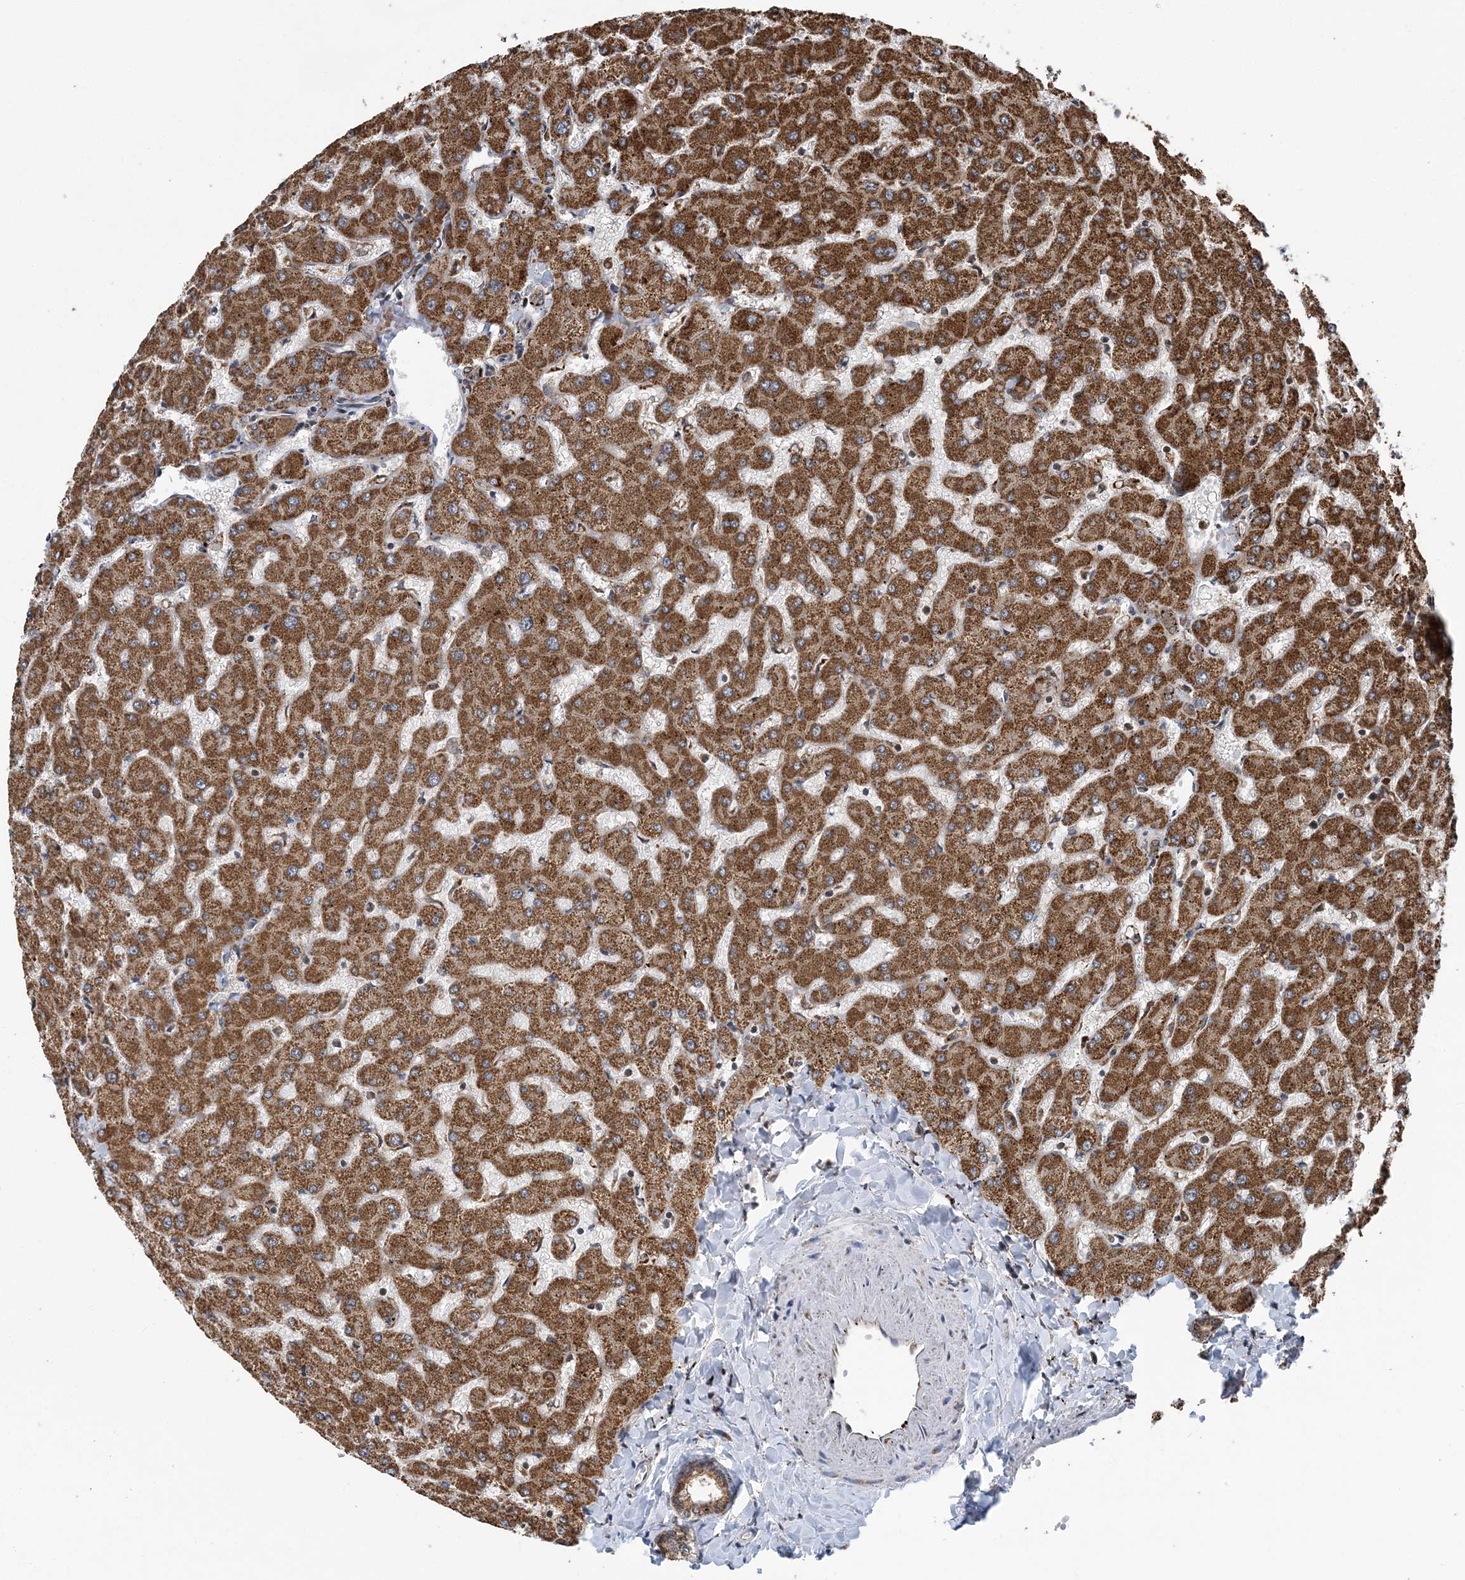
{"staining": {"intensity": "moderate", "quantity": ">75%", "location": "cytoplasmic/membranous"}, "tissue": "liver", "cell_type": "Cholangiocytes", "image_type": "normal", "snomed": [{"axis": "morphology", "description": "Normal tissue, NOS"}, {"axis": "topography", "description": "Liver"}], "caption": "Protein analysis of benign liver demonstrates moderate cytoplasmic/membranous staining in approximately >75% of cholangiocytes.", "gene": "PCBP1", "patient": {"sex": "female", "age": 63}}